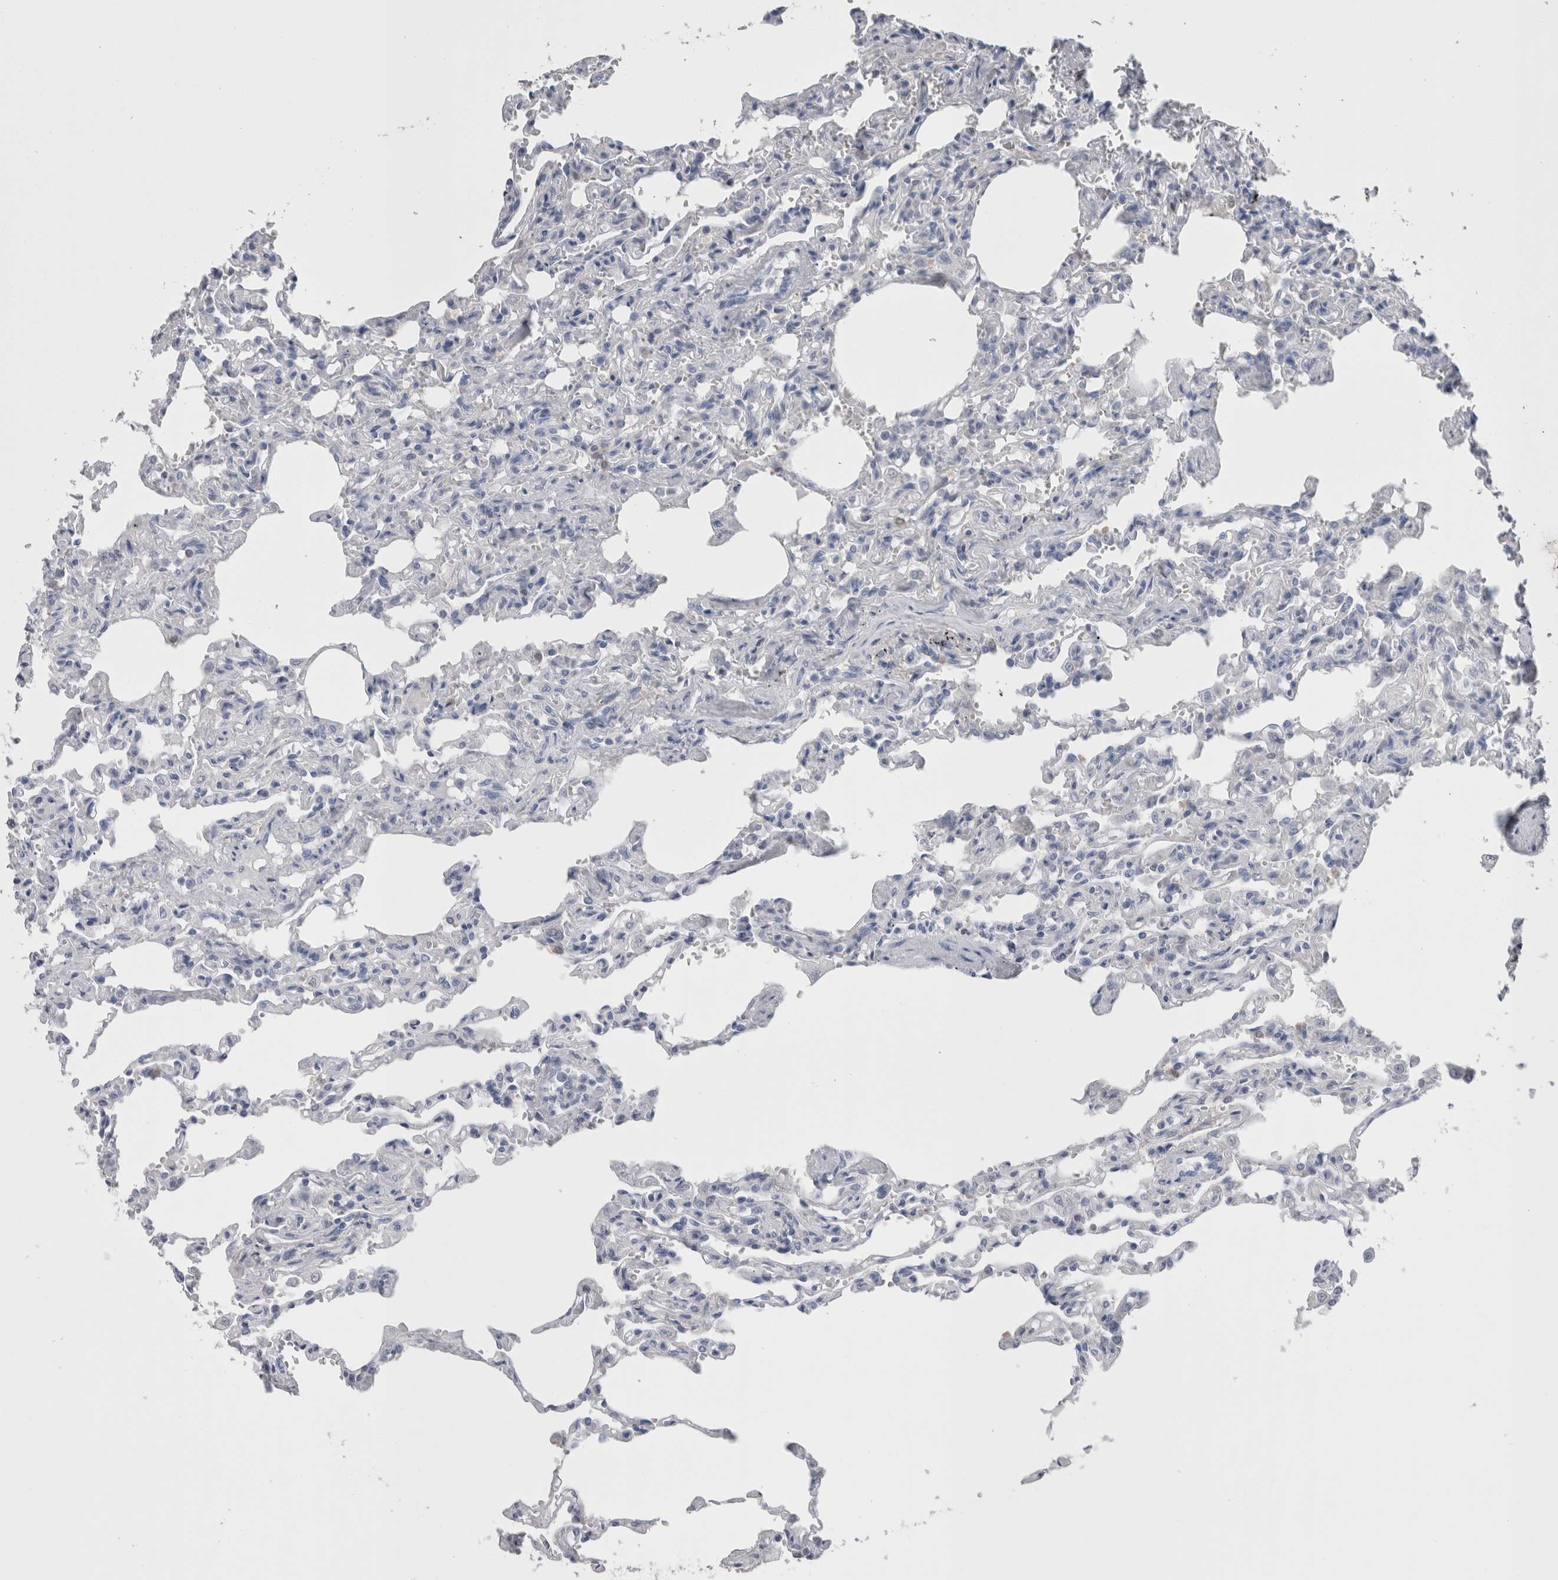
{"staining": {"intensity": "negative", "quantity": "none", "location": "none"}, "tissue": "lung", "cell_type": "Alveolar cells", "image_type": "normal", "snomed": [{"axis": "morphology", "description": "Normal tissue, NOS"}, {"axis": "topography", "description": "Lung"}], "caption": "Immunohistochemistry (IHC) histopathology image of unremarkable lung stained for a protein (brown), which demonstrates no staining in alveolar cells. The staining is performed using DAB (3,3'-diaminobenzidine) brown chromogen with nuclei counter-stained in using hematoxylin.", "gene": "CA8", "patient": {"sex": "male", "age": 21}}